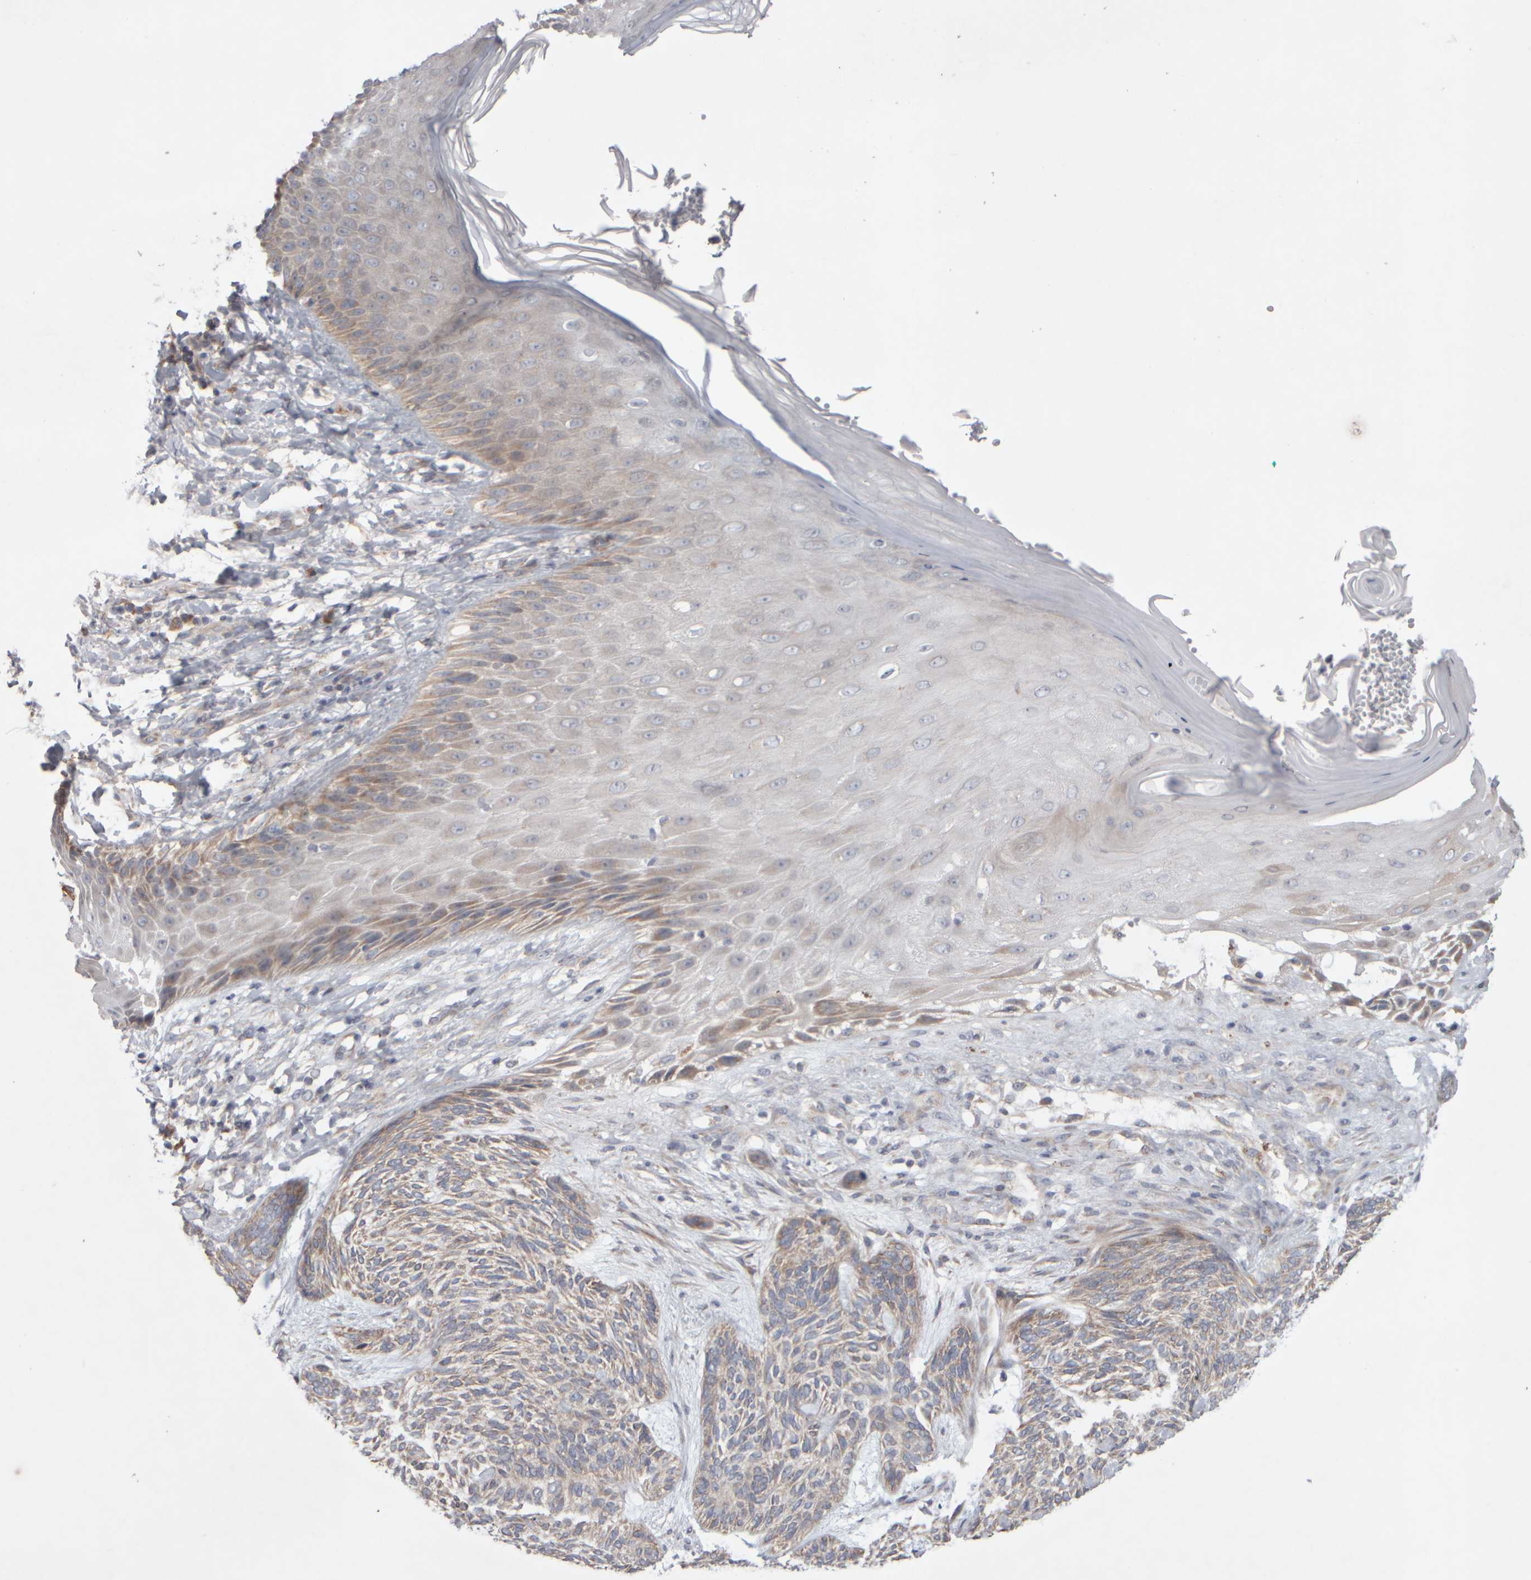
{"staining": {"intensity": "weak", "quantity": "25%-75%", "location": "cytoplasmic/membranous"}, "tissue": "skin cancer", "cell_type": "Tumor cells", "image_type": "cancer", "snomed": [{"axis": "morphology", "description": "Basal cell carcinoma"}, {"axis": "topography", "description": "Skin"}], "caption": "Skin cancer (basal cell carcinoma) stained for a protein exhibits weak cytoplasmic/membranous positivity in tumor cells.", "gene": "SCO1", "patient": {"sex": "male", "age": 55}}